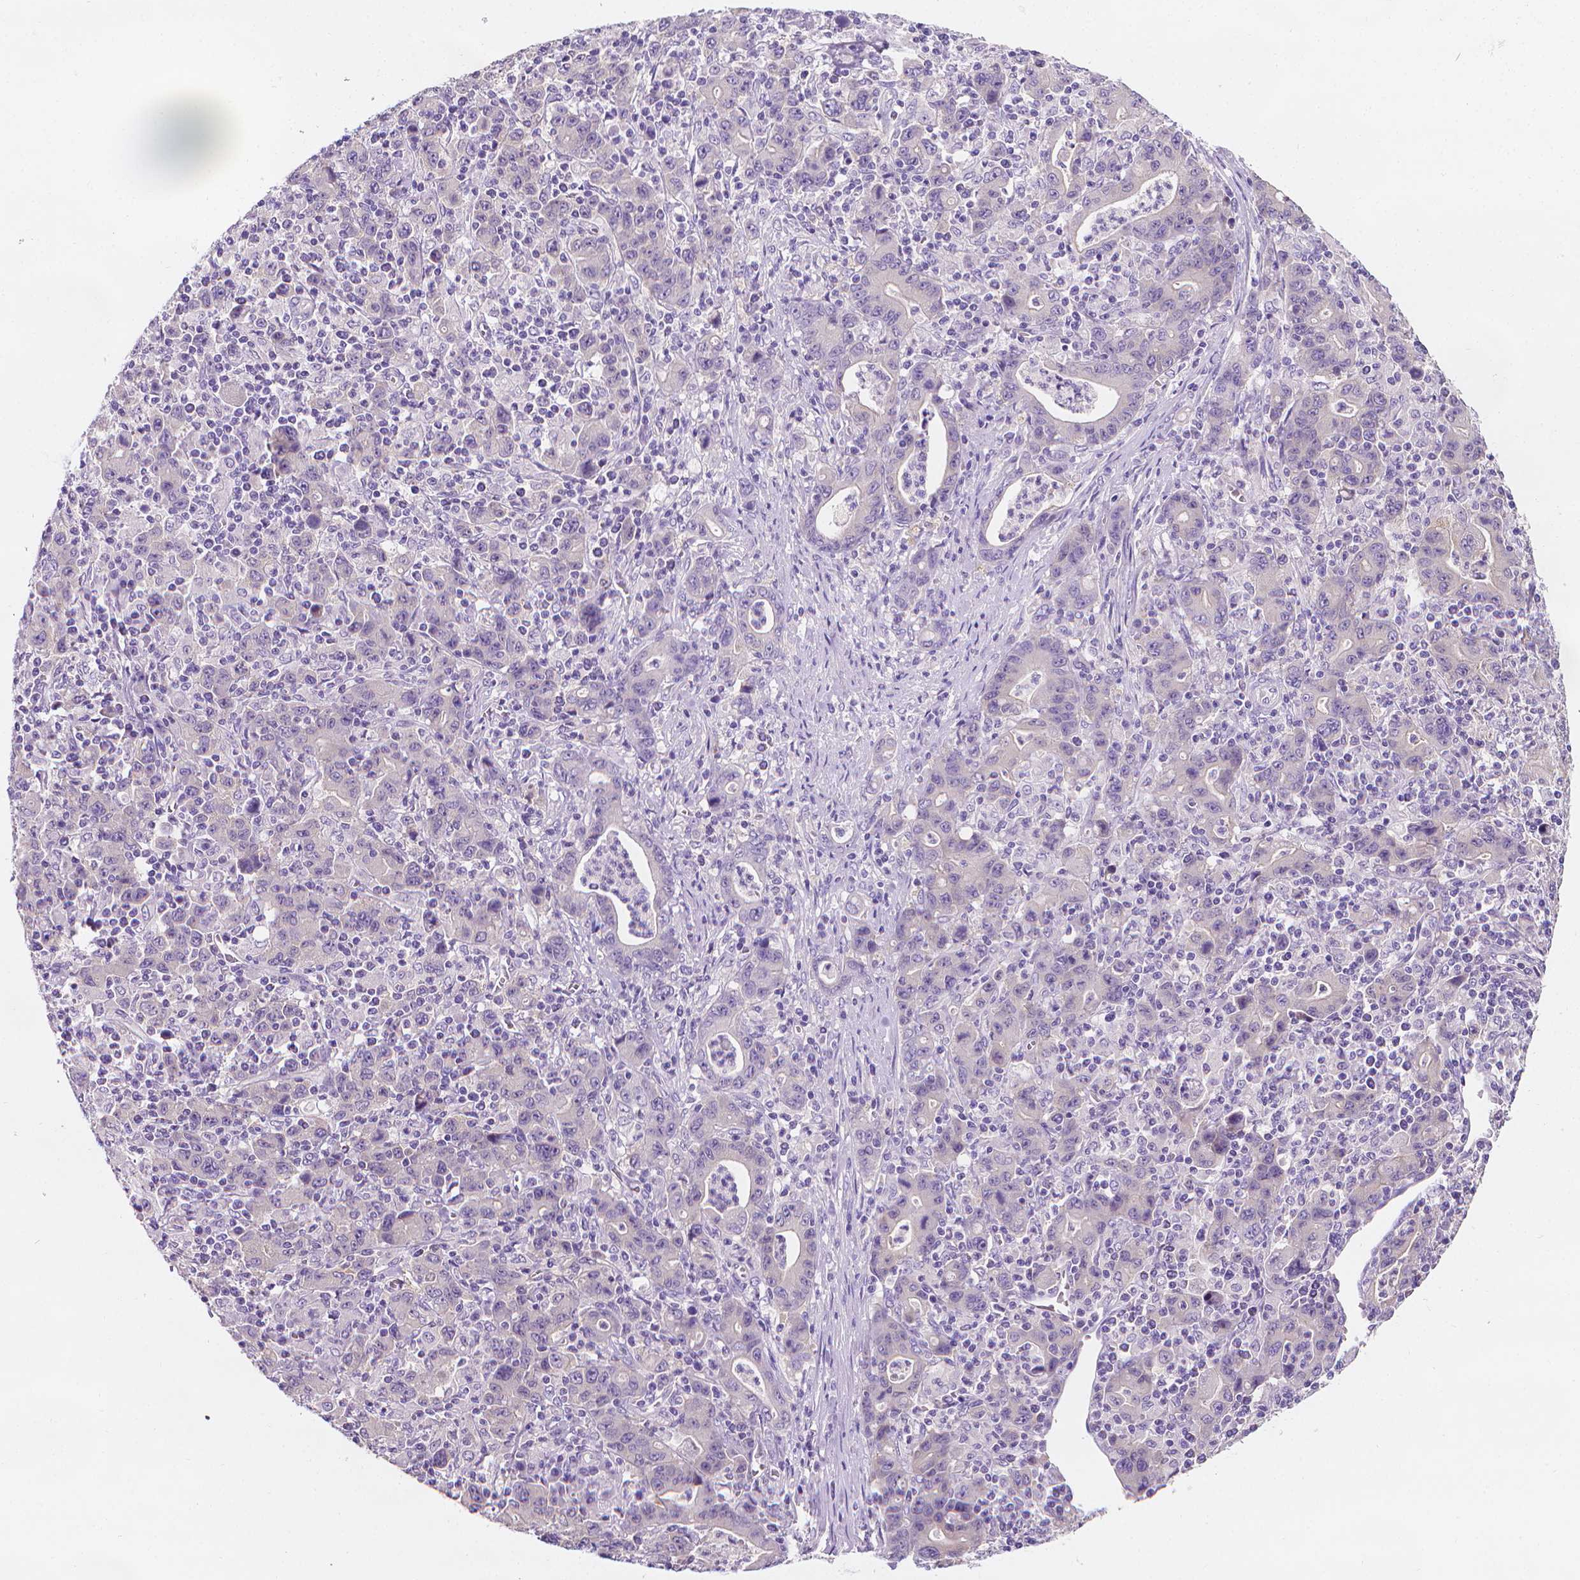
{"staining": {"intensity": "negative", "quantity": "none", "location": "none"}, "tissue": "stomach cancer", "cell_type": "Tumor cells", "image_type": "cancer", "snomed": [{"axis": "morphology", "description": "Adenocarcinoma, NOS"}, {"axis": "topography", "description": "Stomach, upper"}], "caption": "Tumor cells show no significant protein positivity in stomach adenocarcinoma.", "gene": "FASN", "patient": {"sex": "male", "age": 69}}